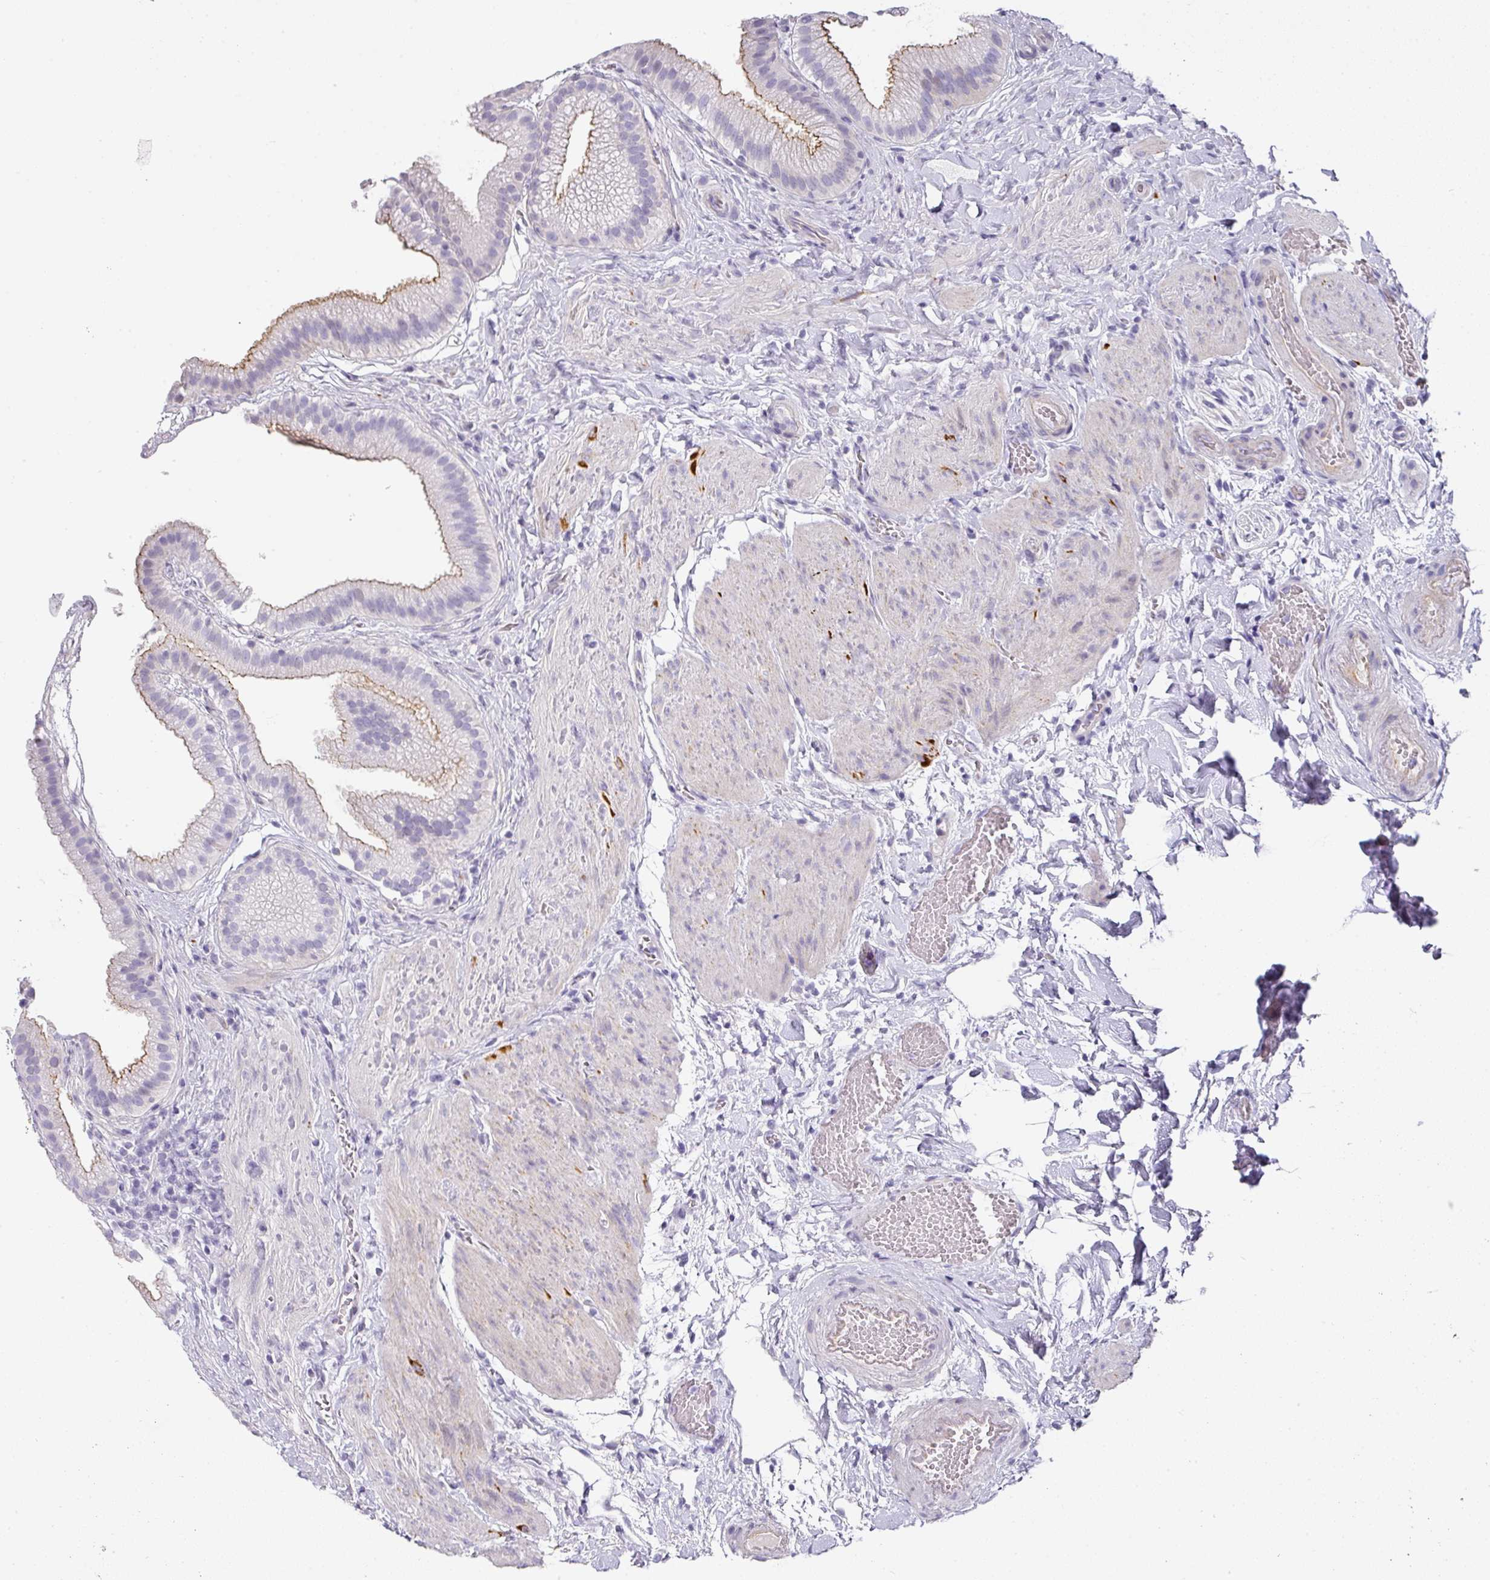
{"staining": {"intensity": "strong", "quantity": ">75%", "location": "cytoplasmic/membranous"}, "tissue": "gallbladder", "cell_type": "Glandular cells", "image_type": "normal", "snomed": [{"axis": "morphology", "description": "Normal tissue, NOS"}, {"axis": "topography", "description": "Gallbladder"}], "caption": "This histopathology image demonstrates benign gallbladder stained with immunohistochemistry (IHC) to label a protein in brown. The cytoplasmic/membranous of glandular cells show strong positivity for the protein. Nuclei are counter-stained blue.", "gene": "ANKRD29", "patient": {"sex": "female", "age": 63}}